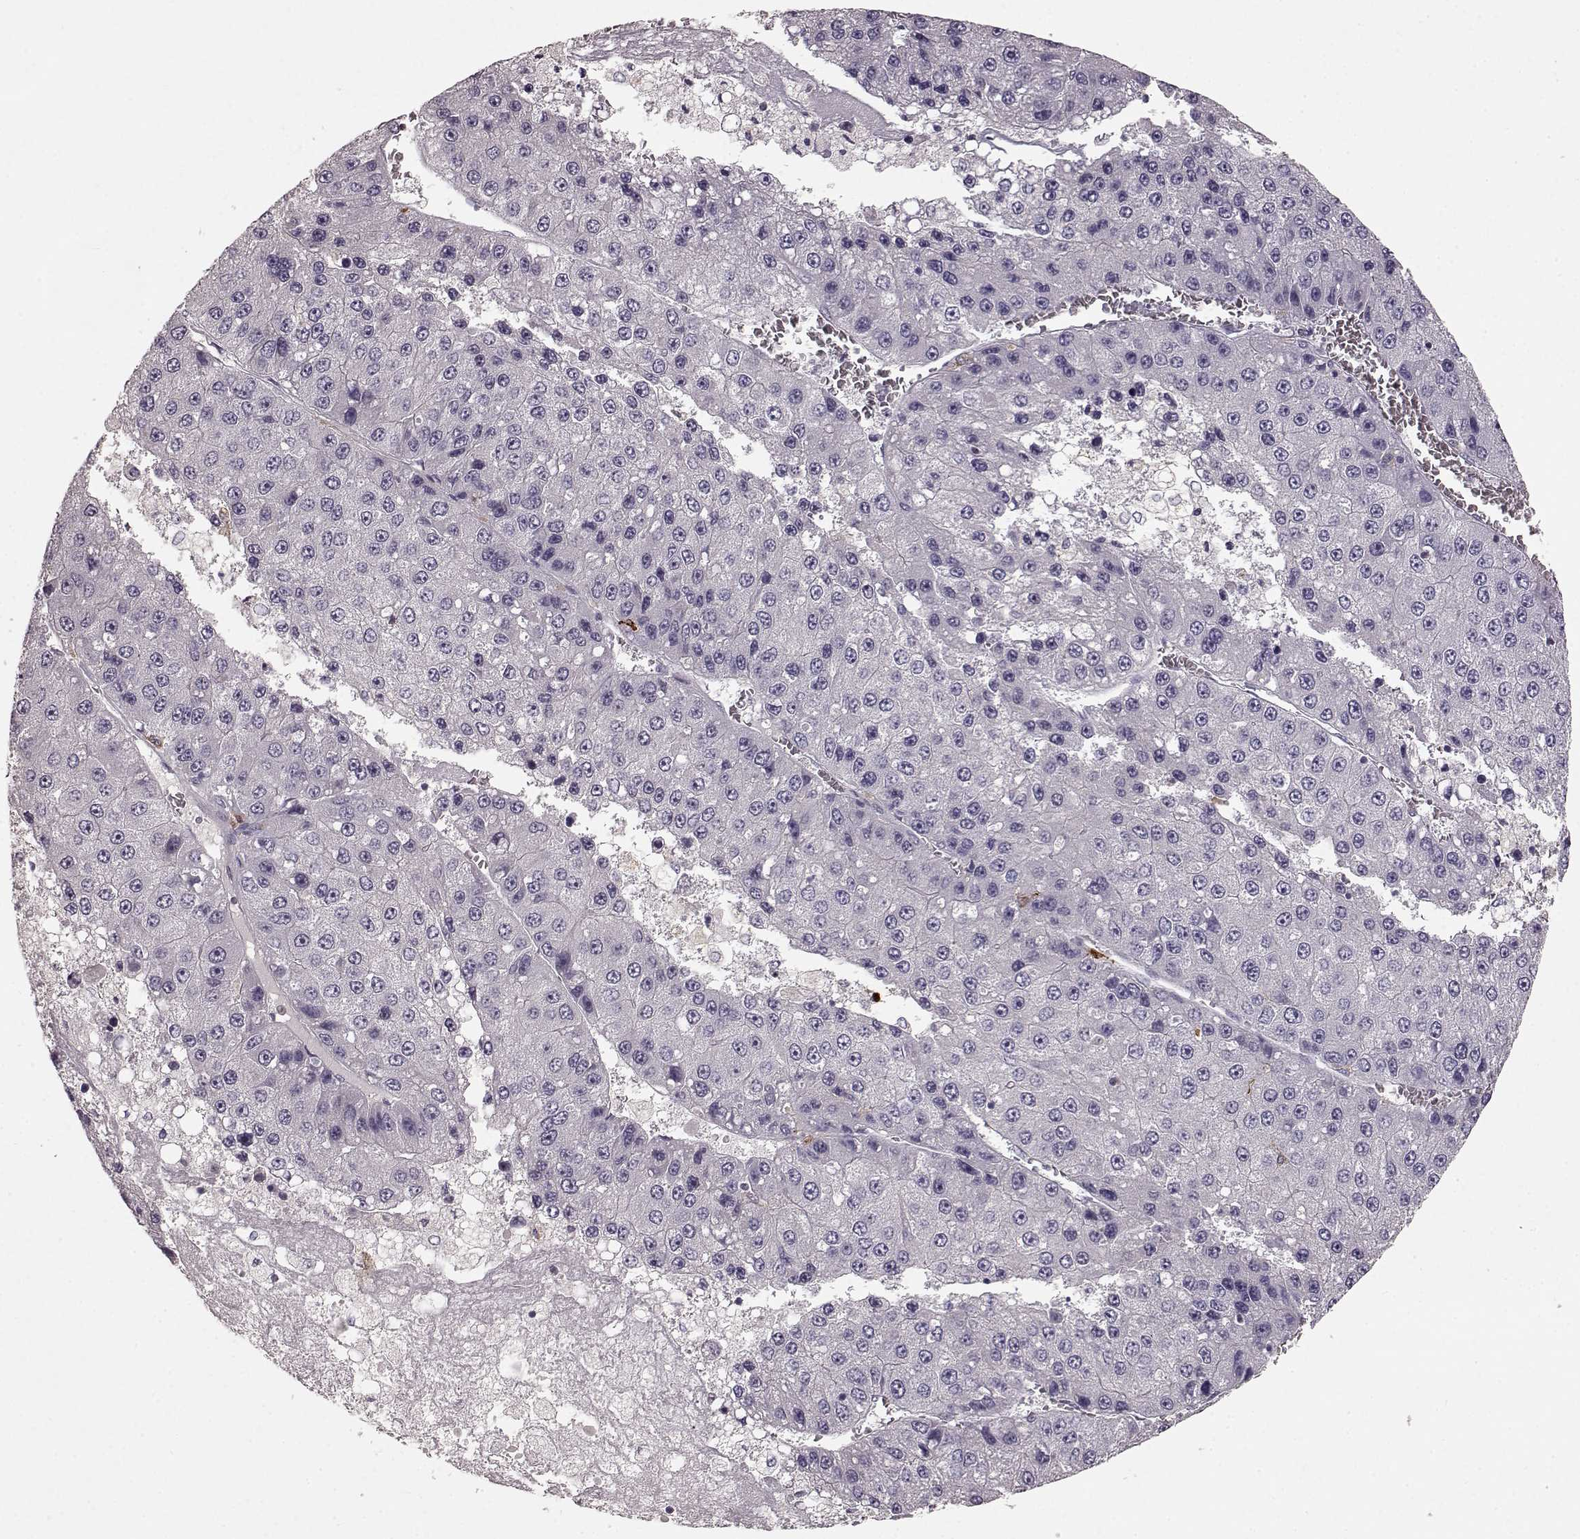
{"staining": {"intensity": "negative", "quantity": "none", "location": "none"}, "tissue": "liver cancer", "cell_type": "Tumor cells", "image_type": "cancer", "snomed": [{"axis": "morphology", "description": "Carcinoma, Hepatocellular, NOS"}, {"axis": "topography", "description": "Liver"}], "caption": "An immunohistochemistry (IHC) image of hepatocellular carcinoma (liver) is shown. There is no staining in tumor cells of hepatocellular carcinoma (liver).", "gene": "CCNF", "patient": {"sex": "female", "age": 73}}